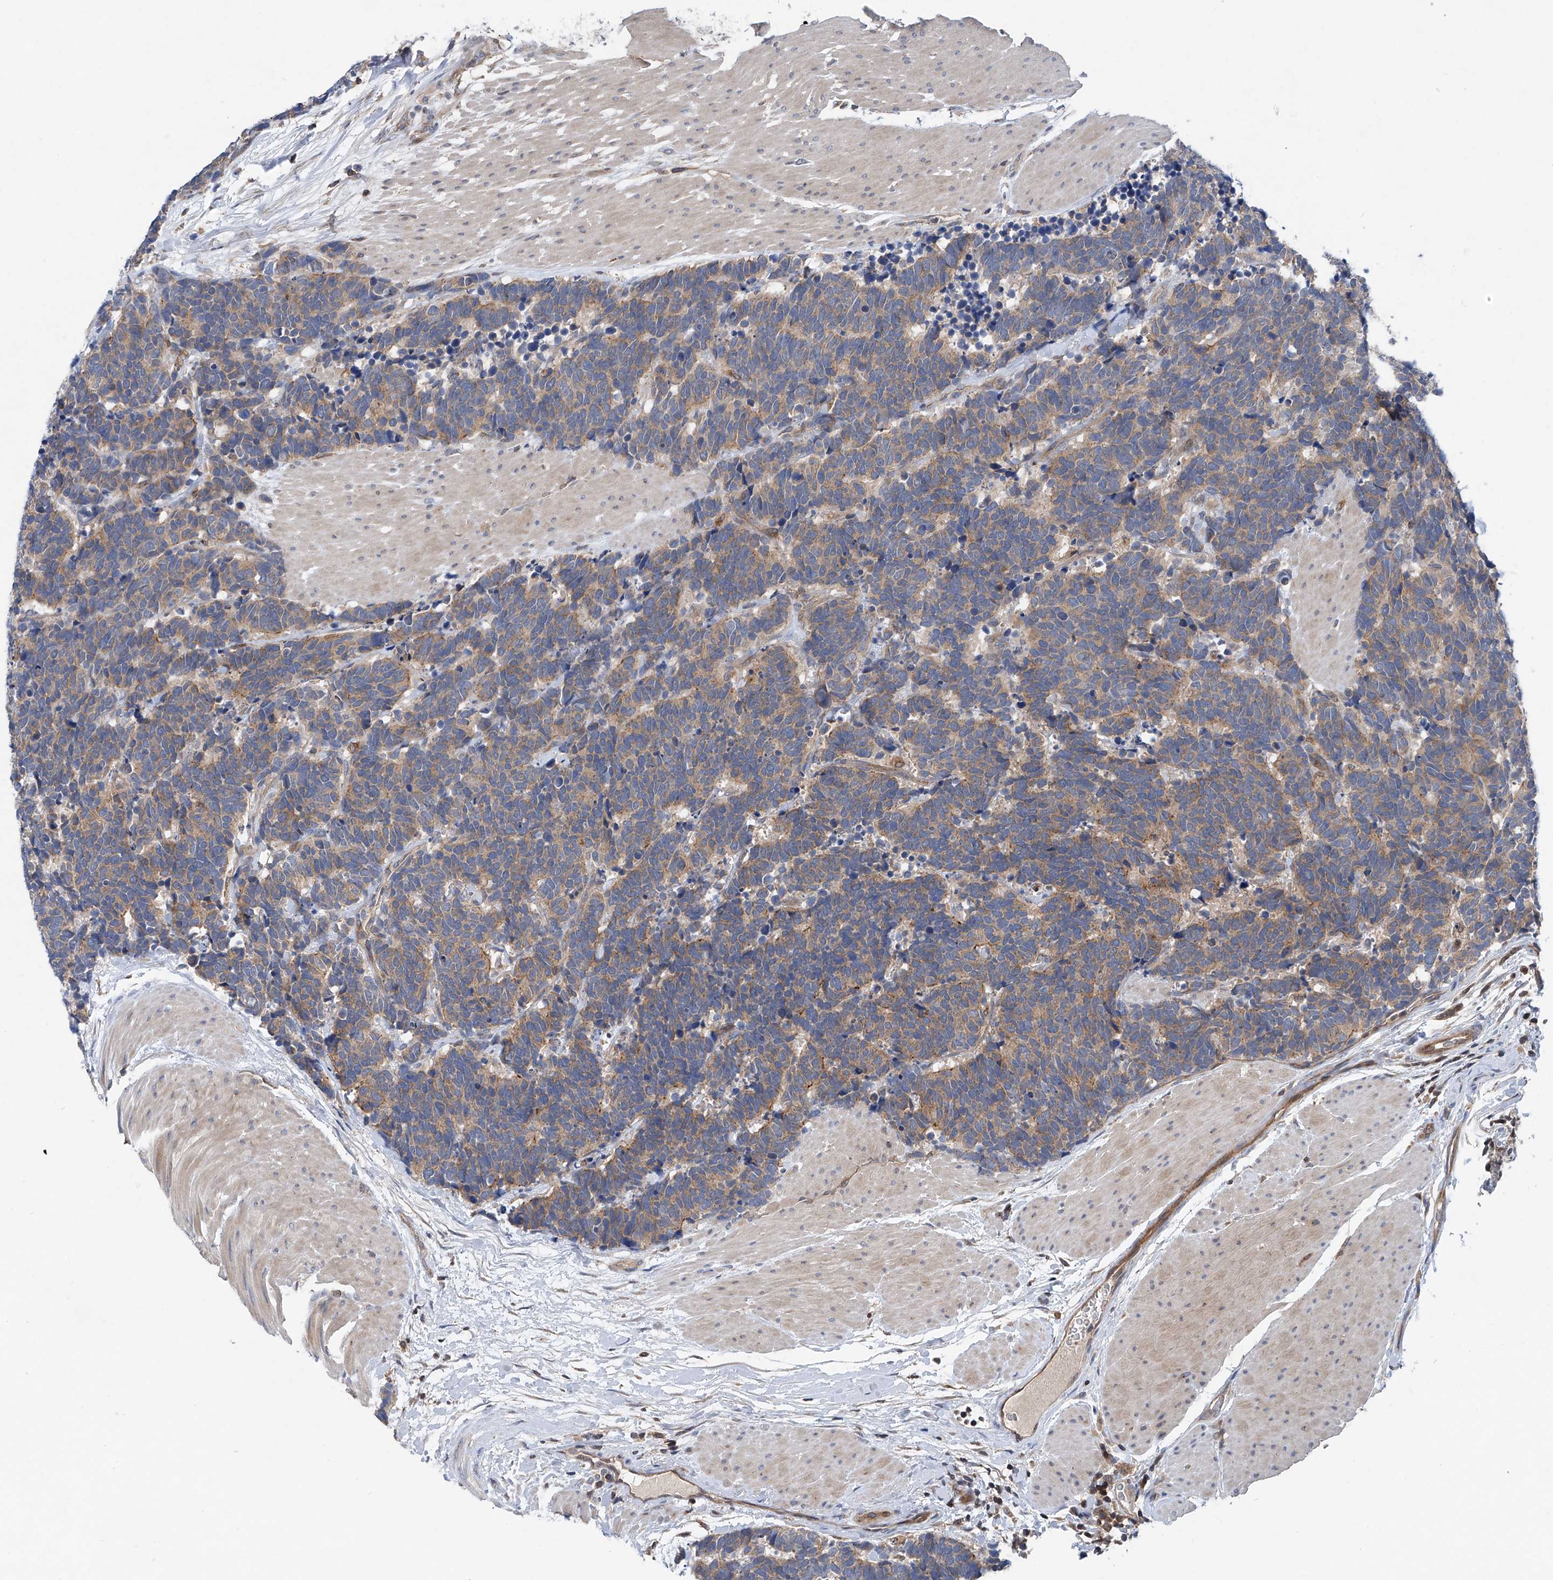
{"staining": {"intensity": "moderate", "quantity": "25%-75%", "location": "cytoplasmic/membranous"}, "tissue": "carcinoid", "cell_type": "Tumor cells", "image_type": "cancer", "snomed": [{"axis": "morphology", "description": "Carcinoma, NOS"}, {"axis": "morphology", "description": "Carcinoid, malignant, NOS"}, {"axis": "topography", "description": "Urinary bladder"}], "caption": "Moderate cytoplasmic/membranous positivity for a protein is appreciated in about 25%-75% of tumor cells of carcinoma using immunohistochemistry (IHC).", "gene": "TRIM38", "patient": {"sex": "male", "age": 57}}